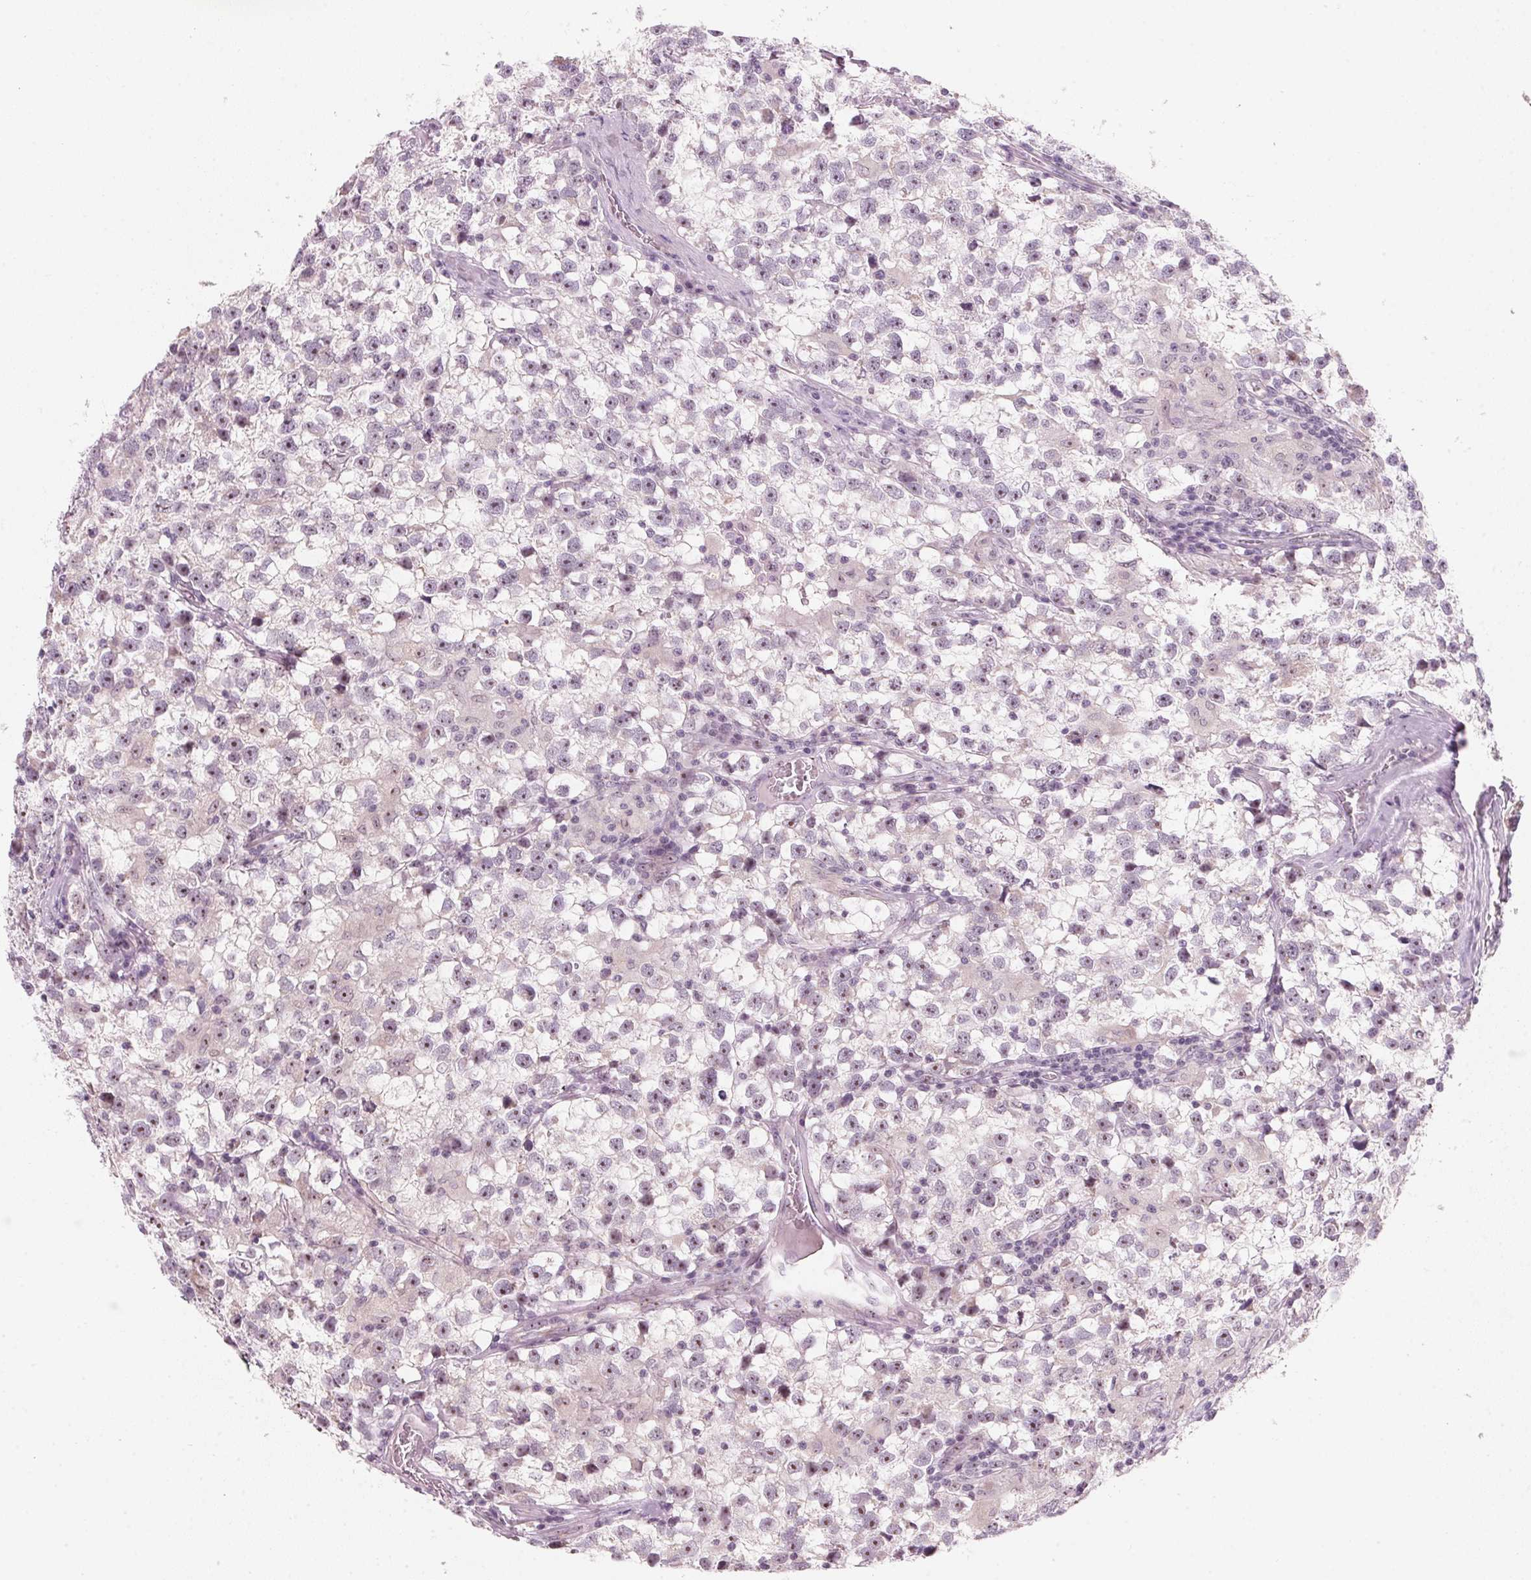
{"staining": {"intensity": "moderate", "quantity": "<25%", "location": "nuclear"}, "tissue": "testis cancer", "cell_type": "Tumor cells", "image_type": "cancer", "snomed": [{"axis": "morphology", "description": "Seminoma, NOS"}, {"axis": "topography", "description": "Testis"}], "caption": "The immunohistochemical stain shows moderate nuclear positivity in tumor cells of seminoma (testis) tissue.", "gene": "DNTTIP2", "patient": {"sex": "male", "age": 31}}